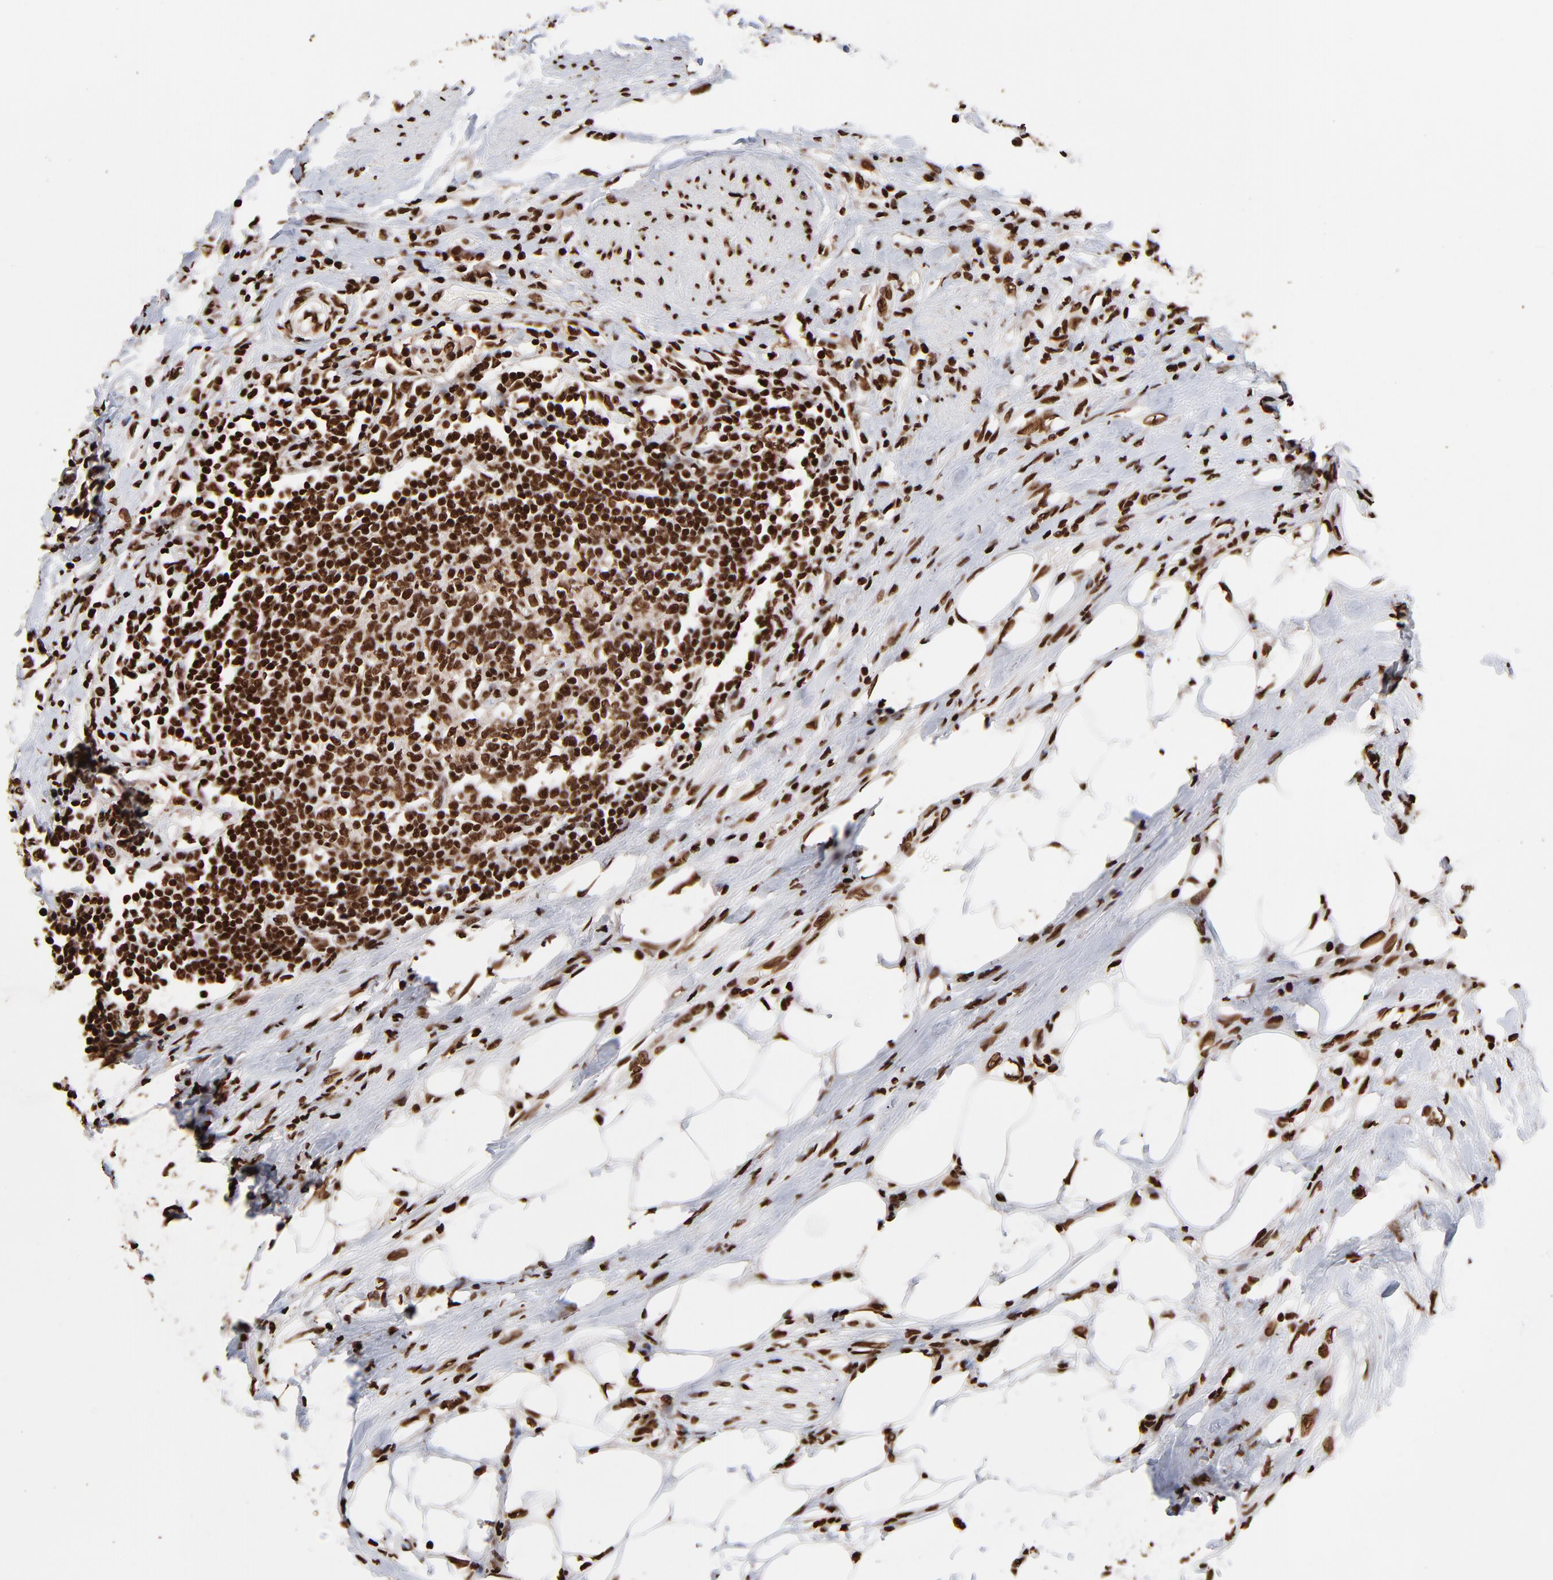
{"staining": {"intensity": "strong", "quantity": ">75%", "location": "nuclear"}, "tissue": "urothelial cancer", "cell_type": "Tumor cells", "image_type": "cancer", "snomed": [{"axis": "morphology", "description": "Urothelial carcinoma, High grade"}, {"axis": "topography", "description": "Urinary bladder"}], "caption": "High-grade urothelial carcinoma tissue reveals strong nuclear staining in about >75% of tumor cells, visualized by immunohistochemistry. (Brightfield microscopy of DAB IHC at high magnification).", "gene": "ZNF544", "patient": {"sex": "male", "age": 61}}